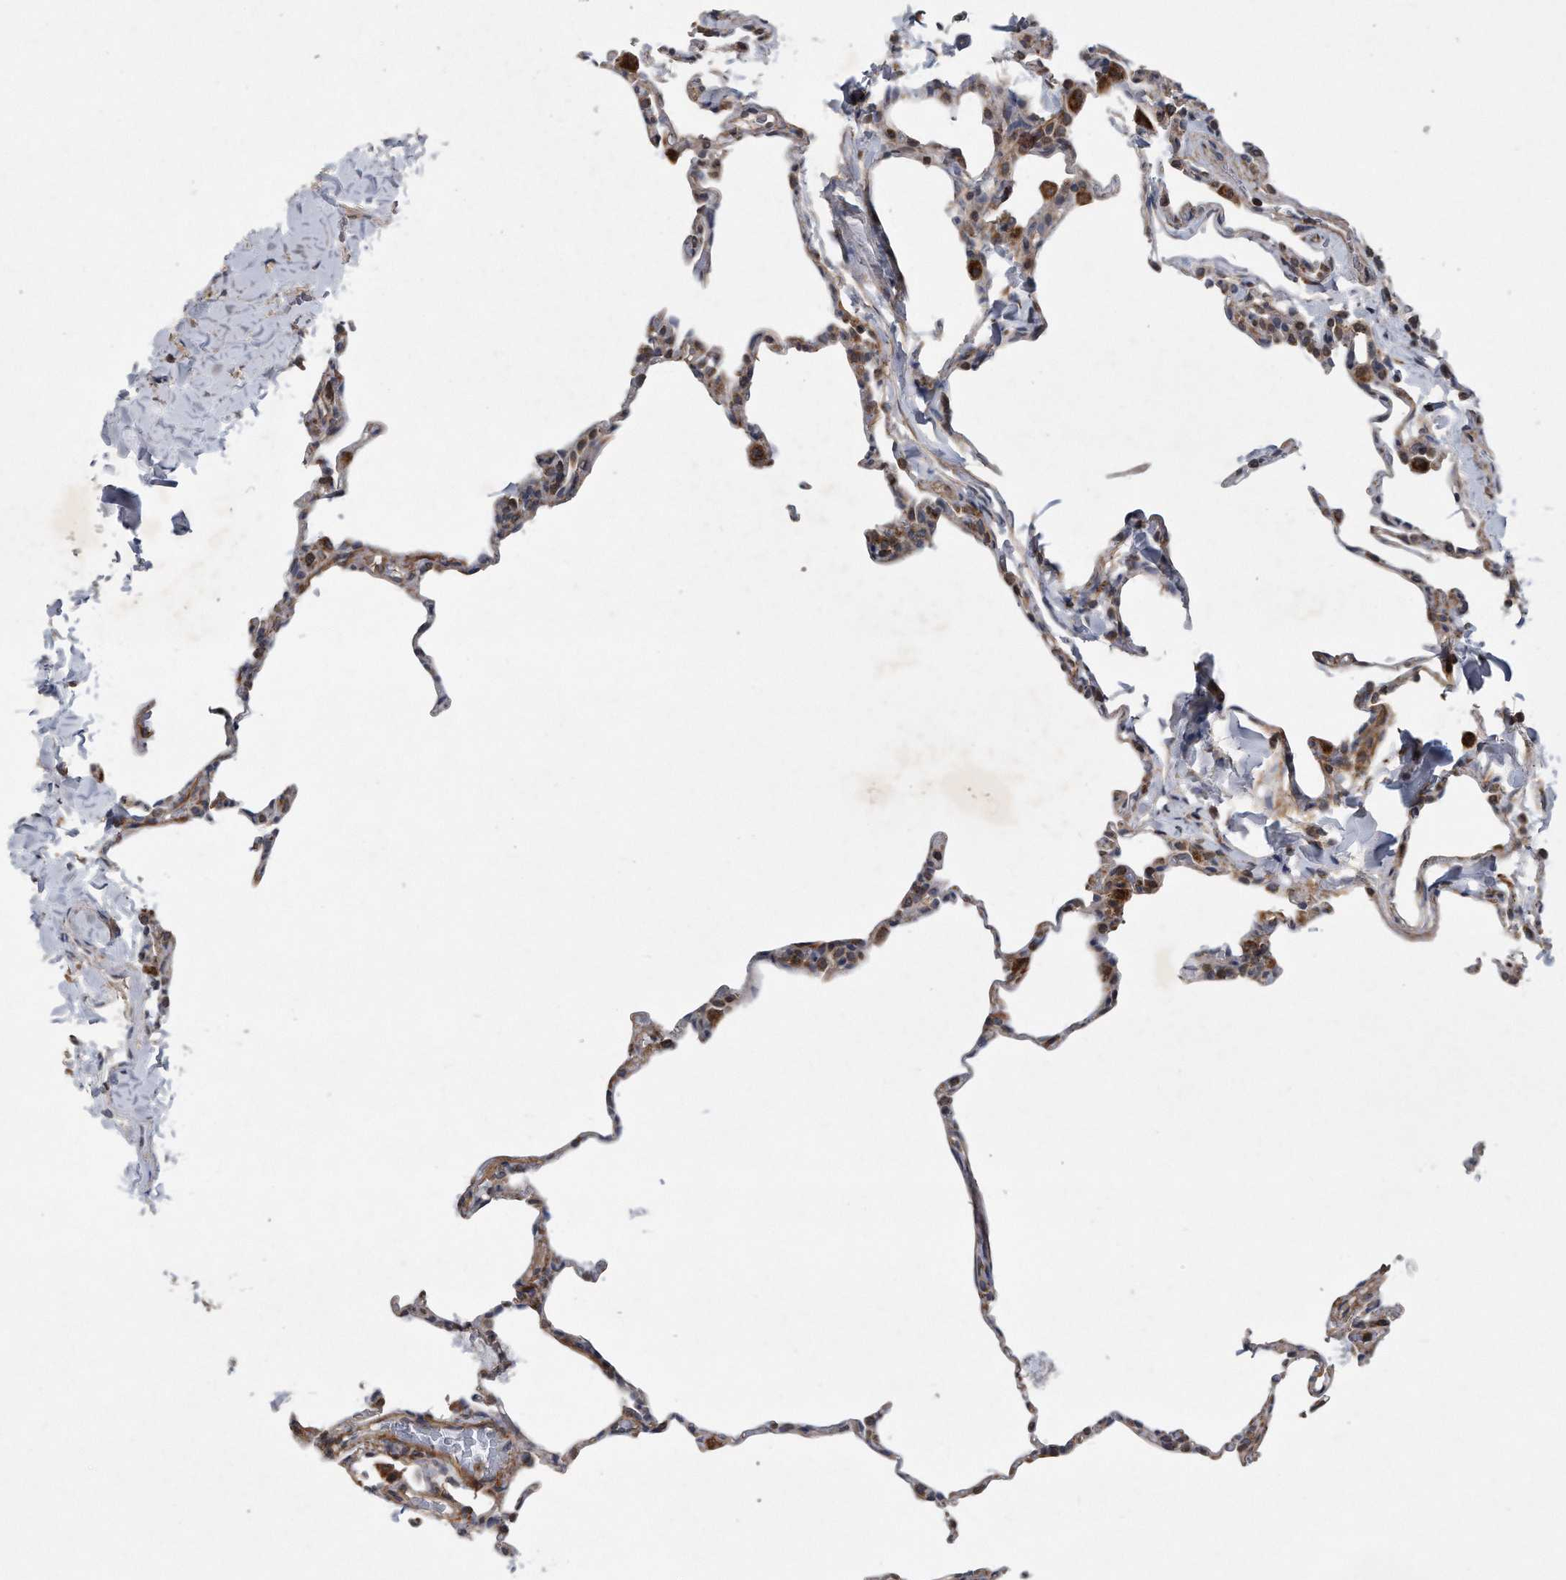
{"staining": {"intensity": "moderate", "quantity": "<25%", "location": "cytoplasmic/membranous"}, "tissue": "lung", "cell_type": "Alveolar cells", "image_type": "normal", "snomed": [{"axis": "morphology", "description": "Normal tissue, NOS"}, {"axis": "topography", "description": "Lung"}], "caption": "Alveolar cells demonstrate moderate cytoplasmic/membranous expression in about <25% of cells in unremarkable lung. (DAB (3,3'-diaminobenzidine) IHC with brightfield microscopy, high magnification).", "gene": "ALPK2", "patient": {"sex": "male", "age": 20}}